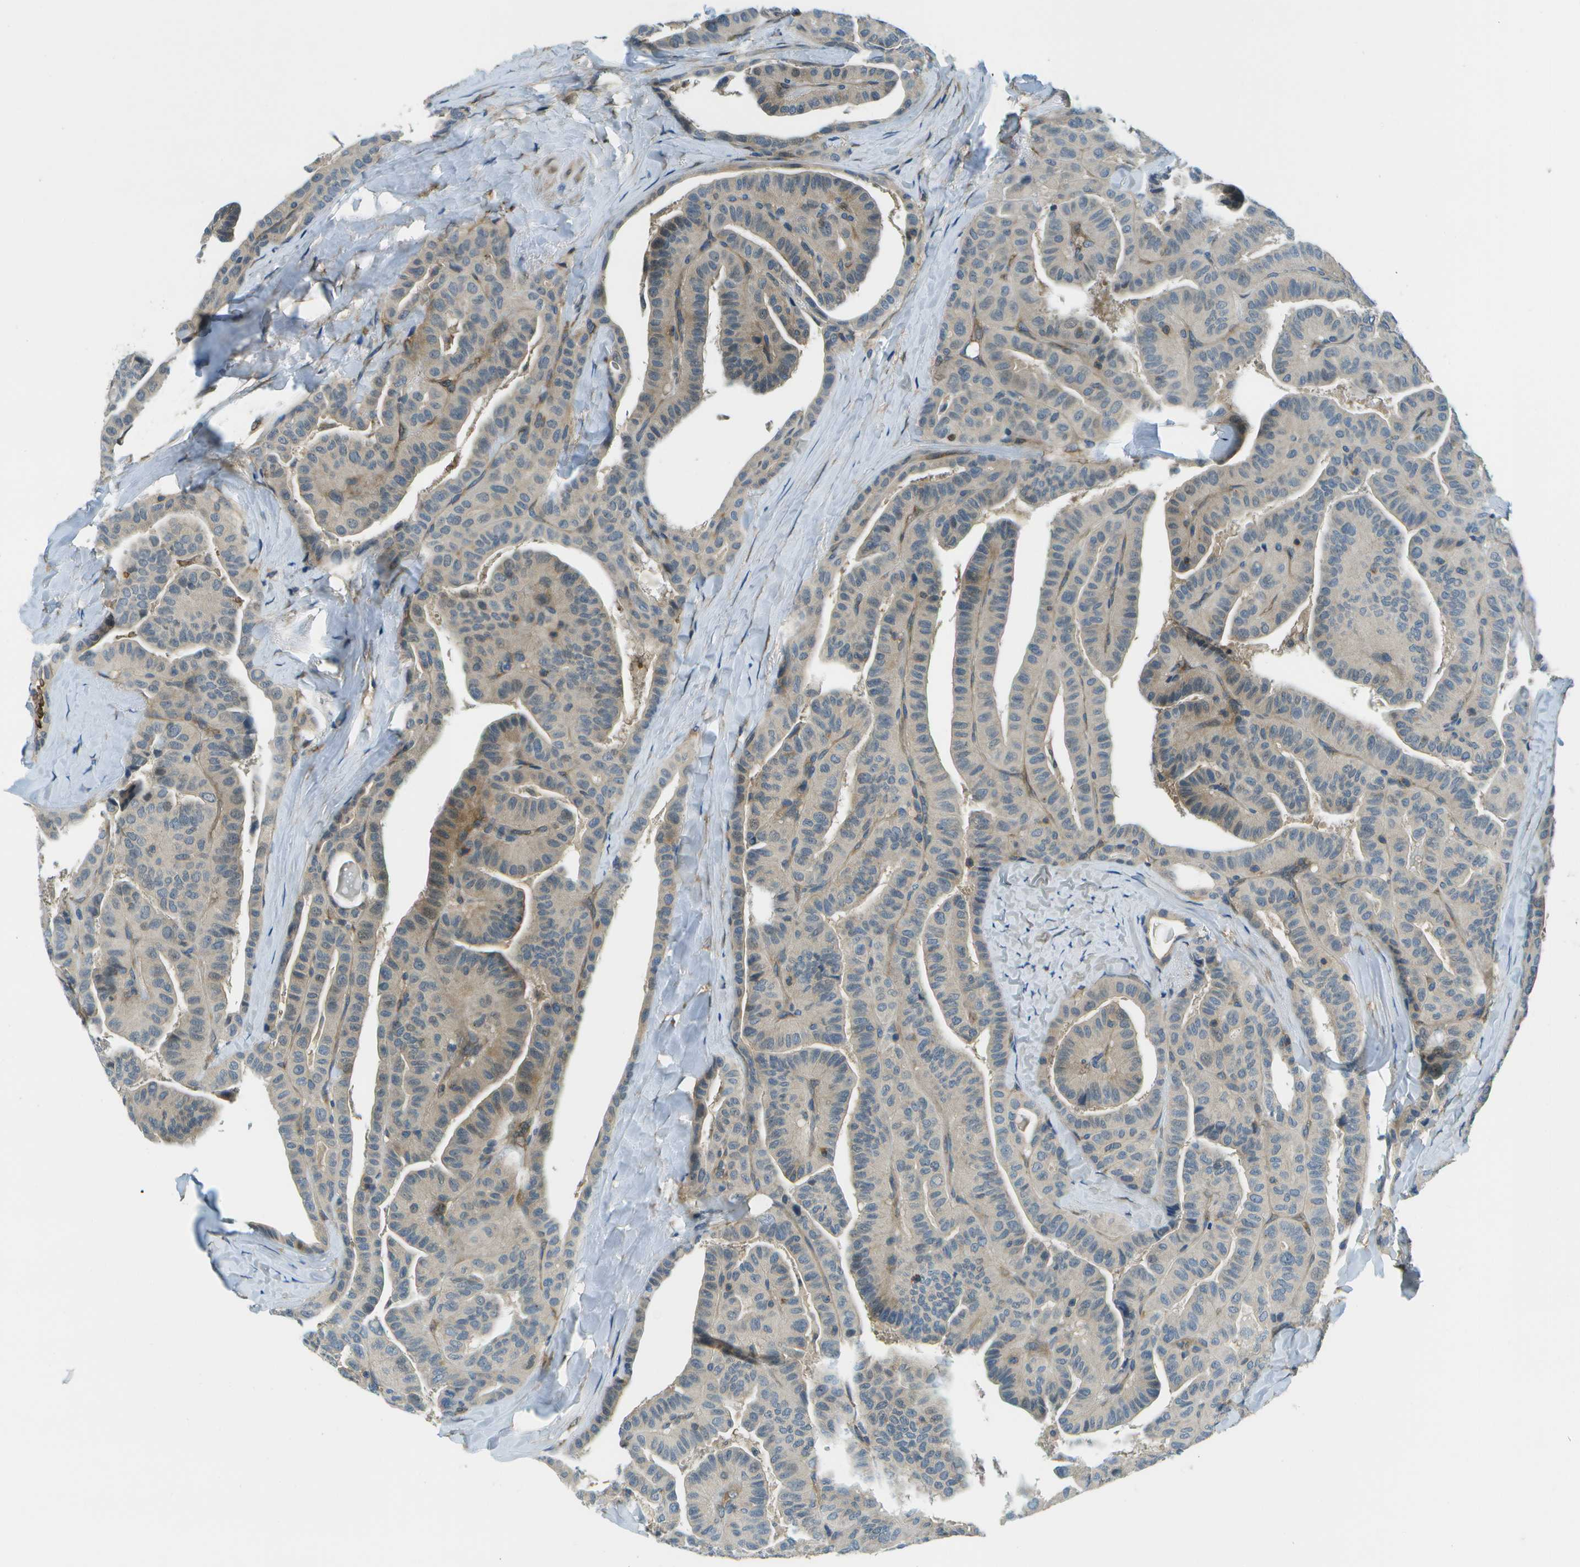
{"staining": {"intensity": "weak", "quantity": "<25%", "location": "cytoplasmic/membranous"}, "tissue": "thyroid cancer", "cell_type": "Tumor cells", "image_type": "cancer", "snomed": [{"axis": "morphology", "description": "Papillary adenocarcinoma, NOS"}, {"axis": "topography", "description": "Thyroid gland"}], "caption": "Protein analysis of thyroid cancer exhibits no significant staining in tumor cells.", "gene": "CTIF", "patient": {"sex": "male", "age": 77}}